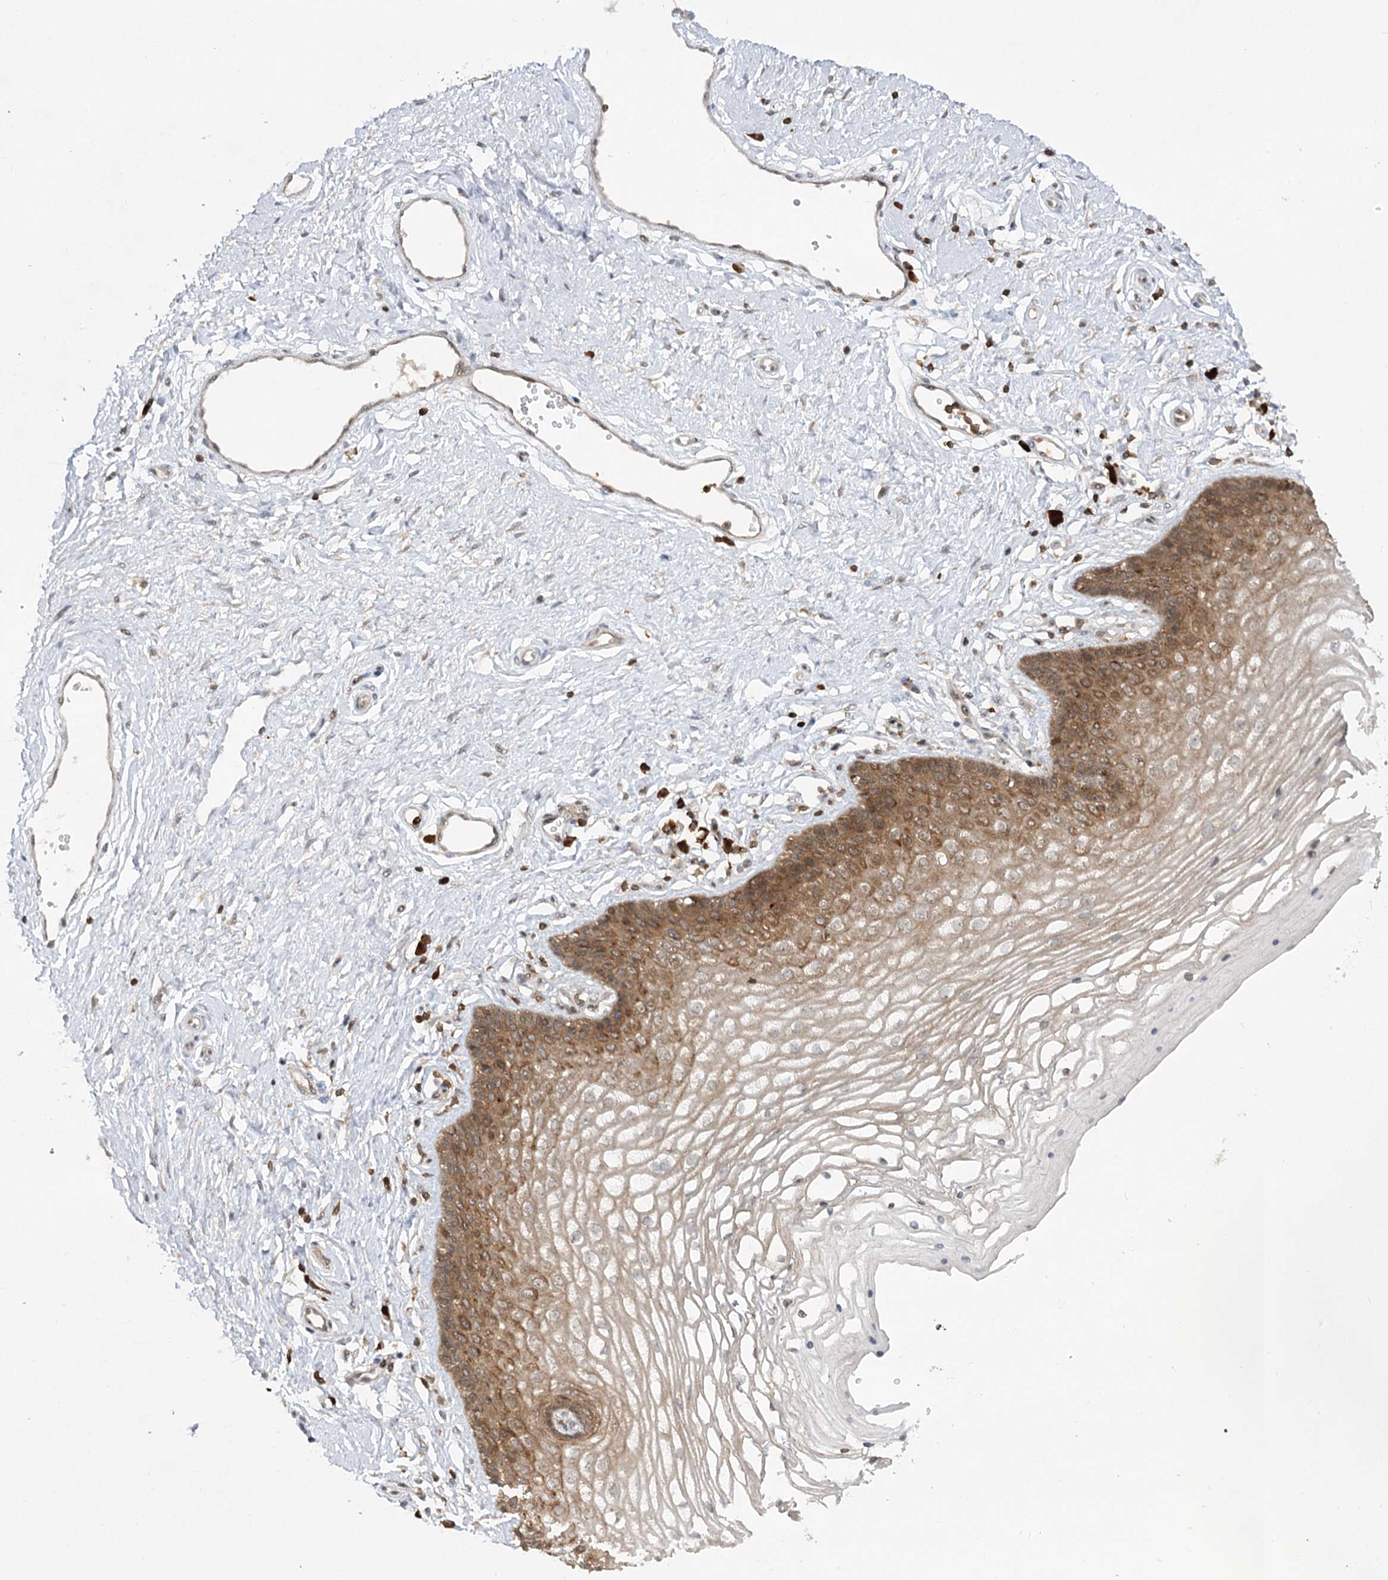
{"staining": {"intensity": "moderate", "quantity": "25%-75%", "location": "cytoplasmic/membranous"}, "tissue": "vagina", "cell_type": "Squamous epithelial cells", "image_type": "normal", "snomed": [{"axis": "morphology", "description": "Normal tissue, NOS"}, {"axis": "topography", "description": "Vagina"}], "caption": "Immunohistochemistry photomicrograph of unremarkable vagina stained for a protein (brown), which shows medium levels of moderate cytoplasmic/membranous staining in about 25%-75% of squamous epithelial cells.", "gene": "SYTL1", "patient": {"sex": "female", "age": 46}}